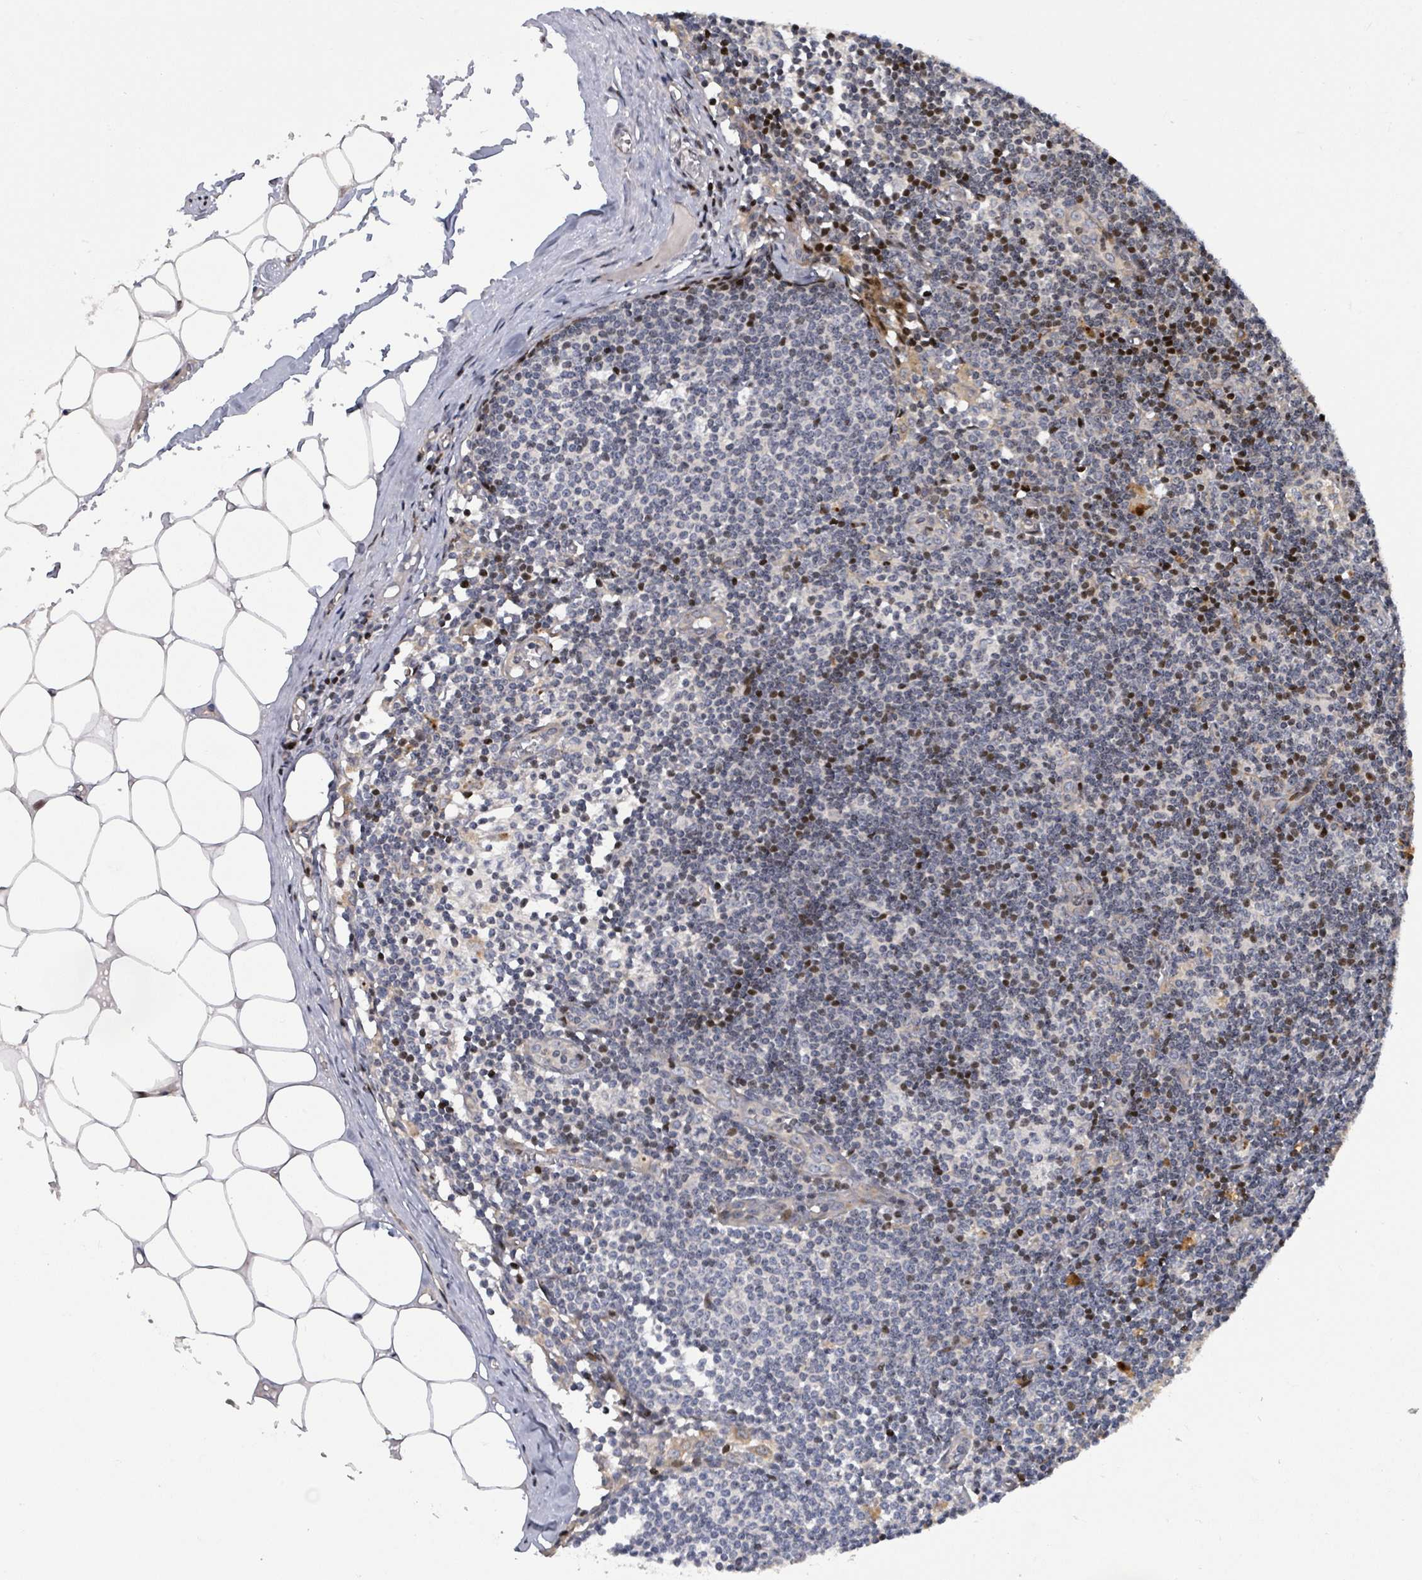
{"staining": {"intensity": "strong", "quantity": "<25%", "location": "nuclear"}, "tissue": "lymph node", "cell_type": "Germinal center cells", "image_type": "normal", "snomed": [{"axis": "morphology", "description": "Normal tissue, NOS"}, {"axis": "topography", "description": "Lymph node"}], "caption": "DAB immunohistochemical staining of benign lymph node demonstrates strong nuclear protein expression in approximately <25% of germinal center cells.", "gene": "CFAP210", "patient": {"sex": "female", "age": 42}}